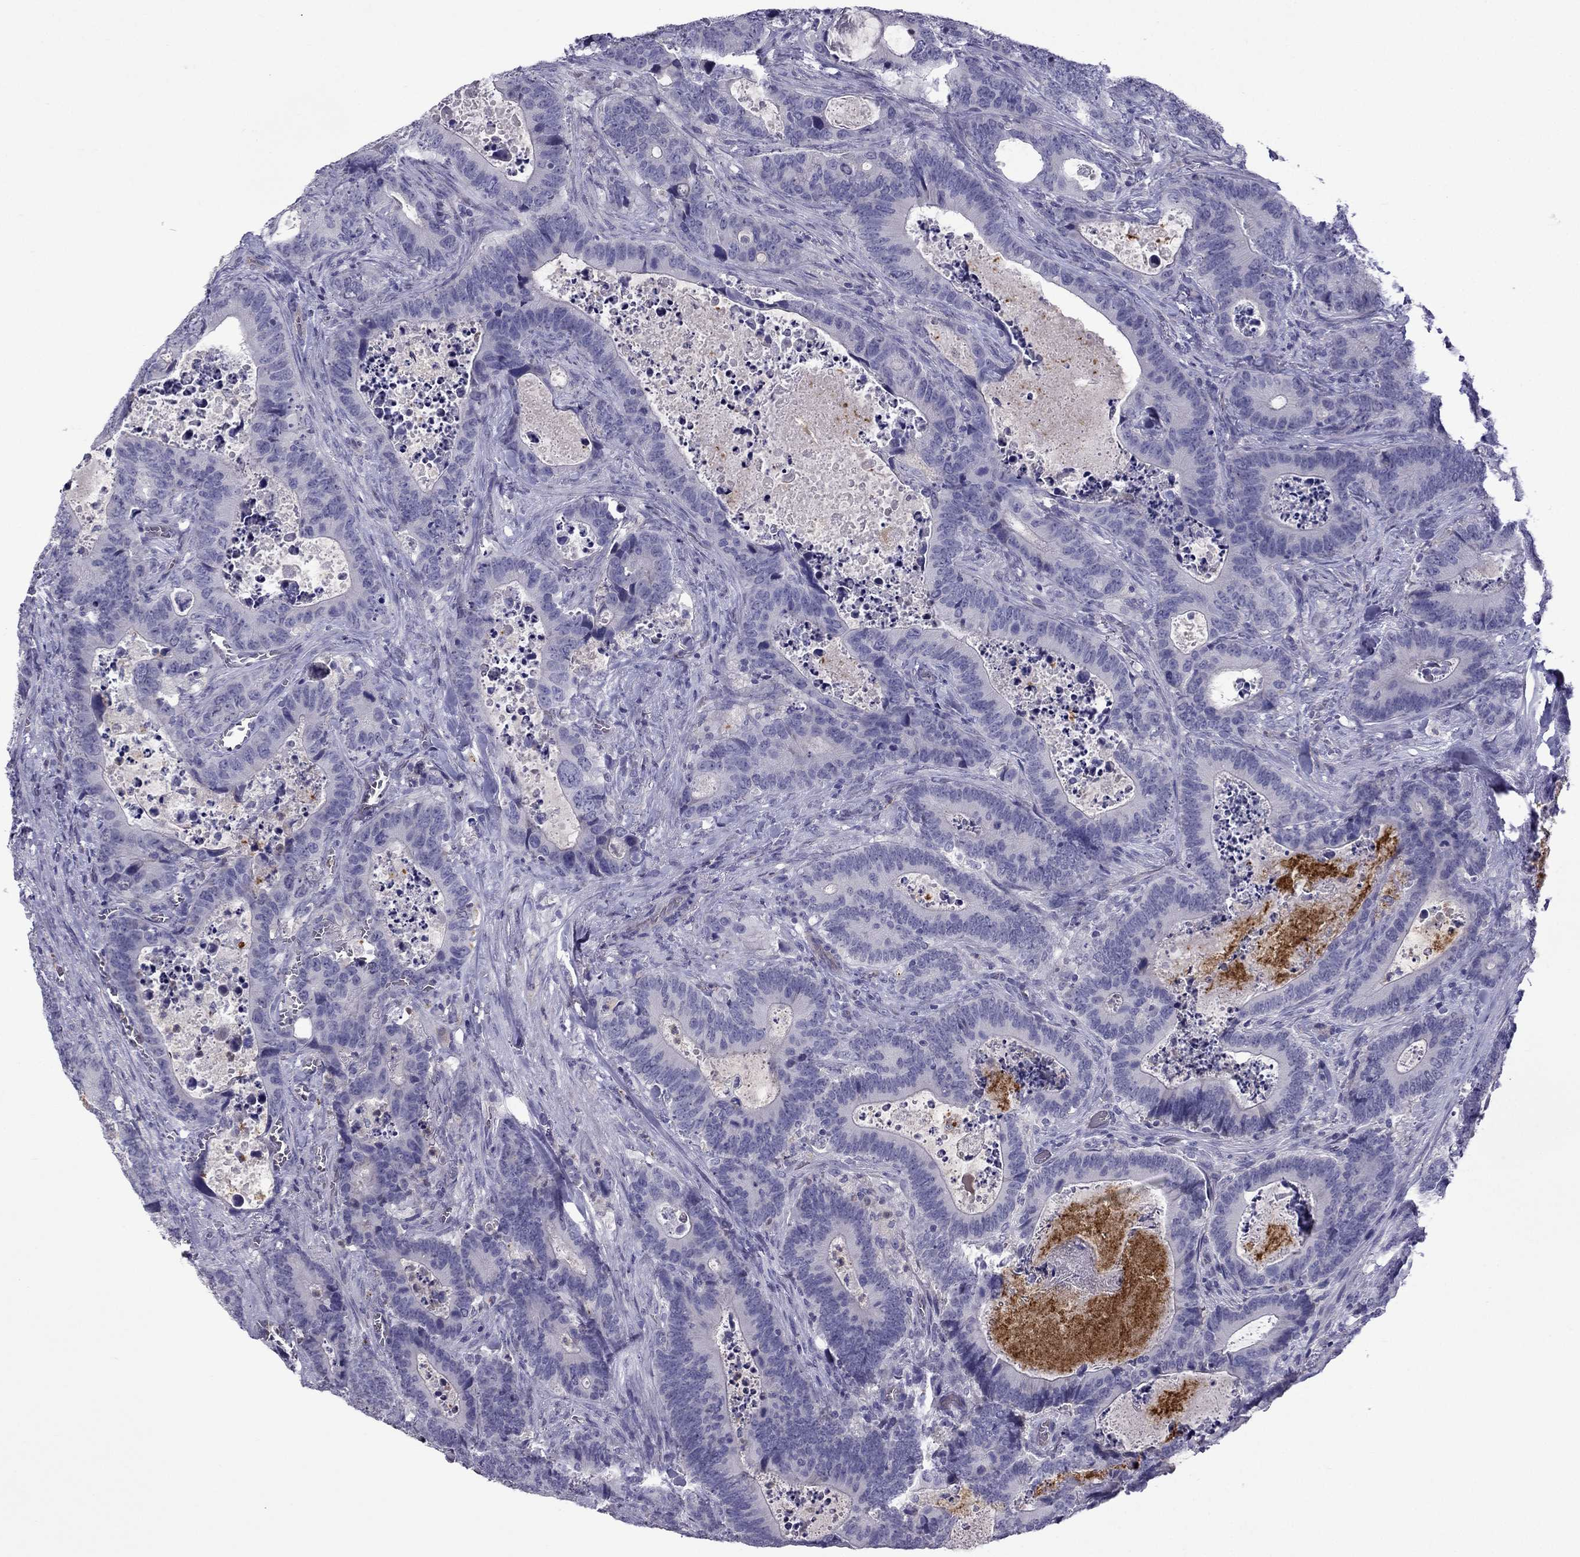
{"staining": {"intensity": "negative", "quantity": "none", "location": "none"}, "tissue": "colorectal cancer", "cell_type": "Tumor cells", "image_type": "cancer", "snomed": [{"axis": "morphology", "description": "Adenocarcinoma, NOS"}, {"axis": "topography", "description": "Colon"}], "caption": "This is an immunohistochemistry image of human colorectal cancer. There is no expression in tumor cells.", "gene": "STOML3", "patient": {"sex": "female", "age": 82}}